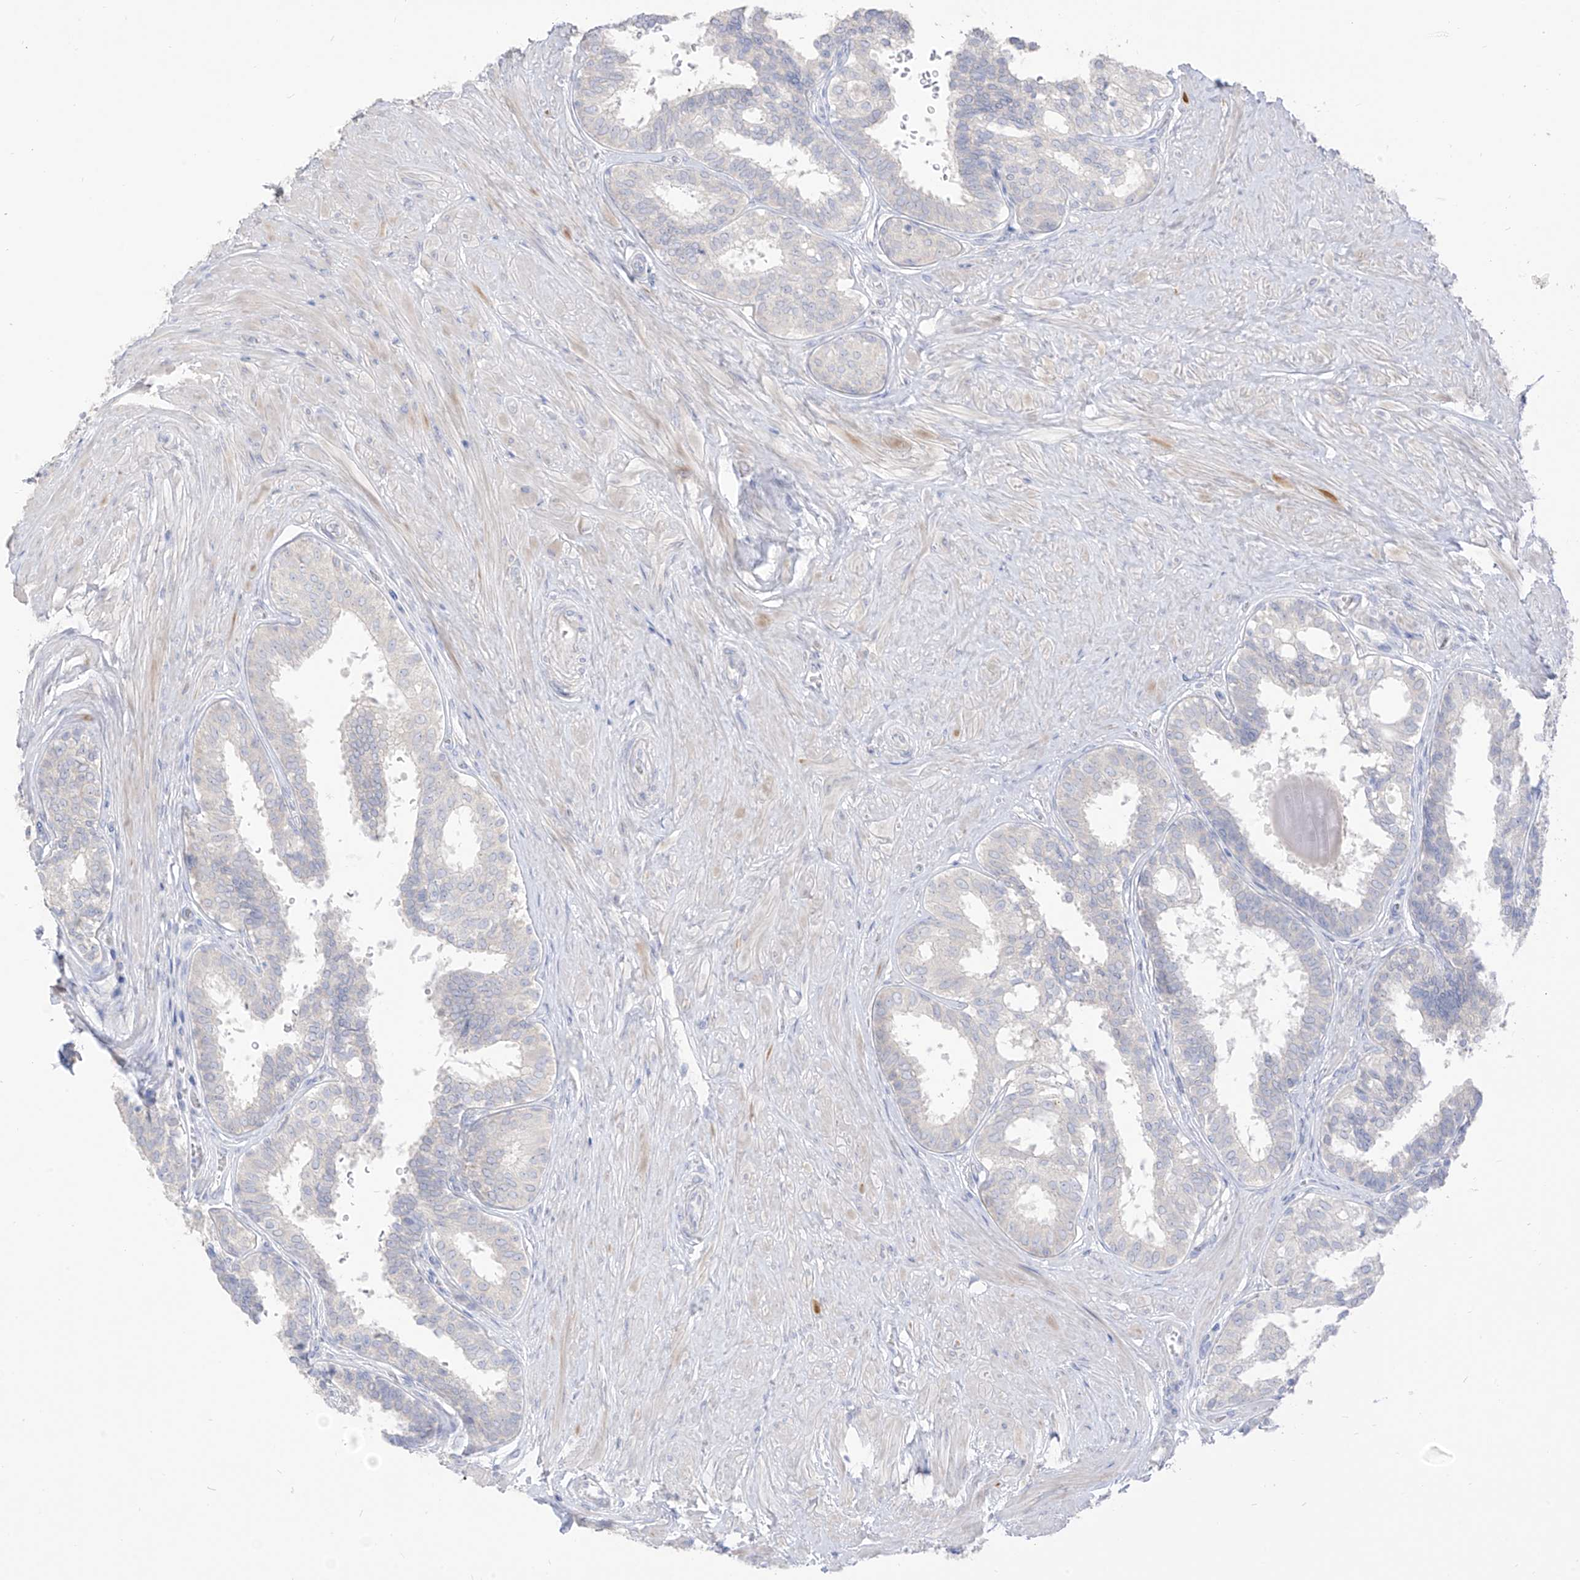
{"staining": {"intensity": "negative", "quantity": "none", "location": "none"}, "tissue": "prostate", "cell_type": "Glandular cells", "image_type": "normal", "snomed": [{"axis": "morphology", "description": "Normal tissue, NOS"}, {"axis": "topography", "description": "Prostate"}], "caption": "Immunohistochemistry of normal human prostate displays no positivity in glandular cells.", "gene": "ARHGEF40", "patient": {"sex": "male", "age": 48}}